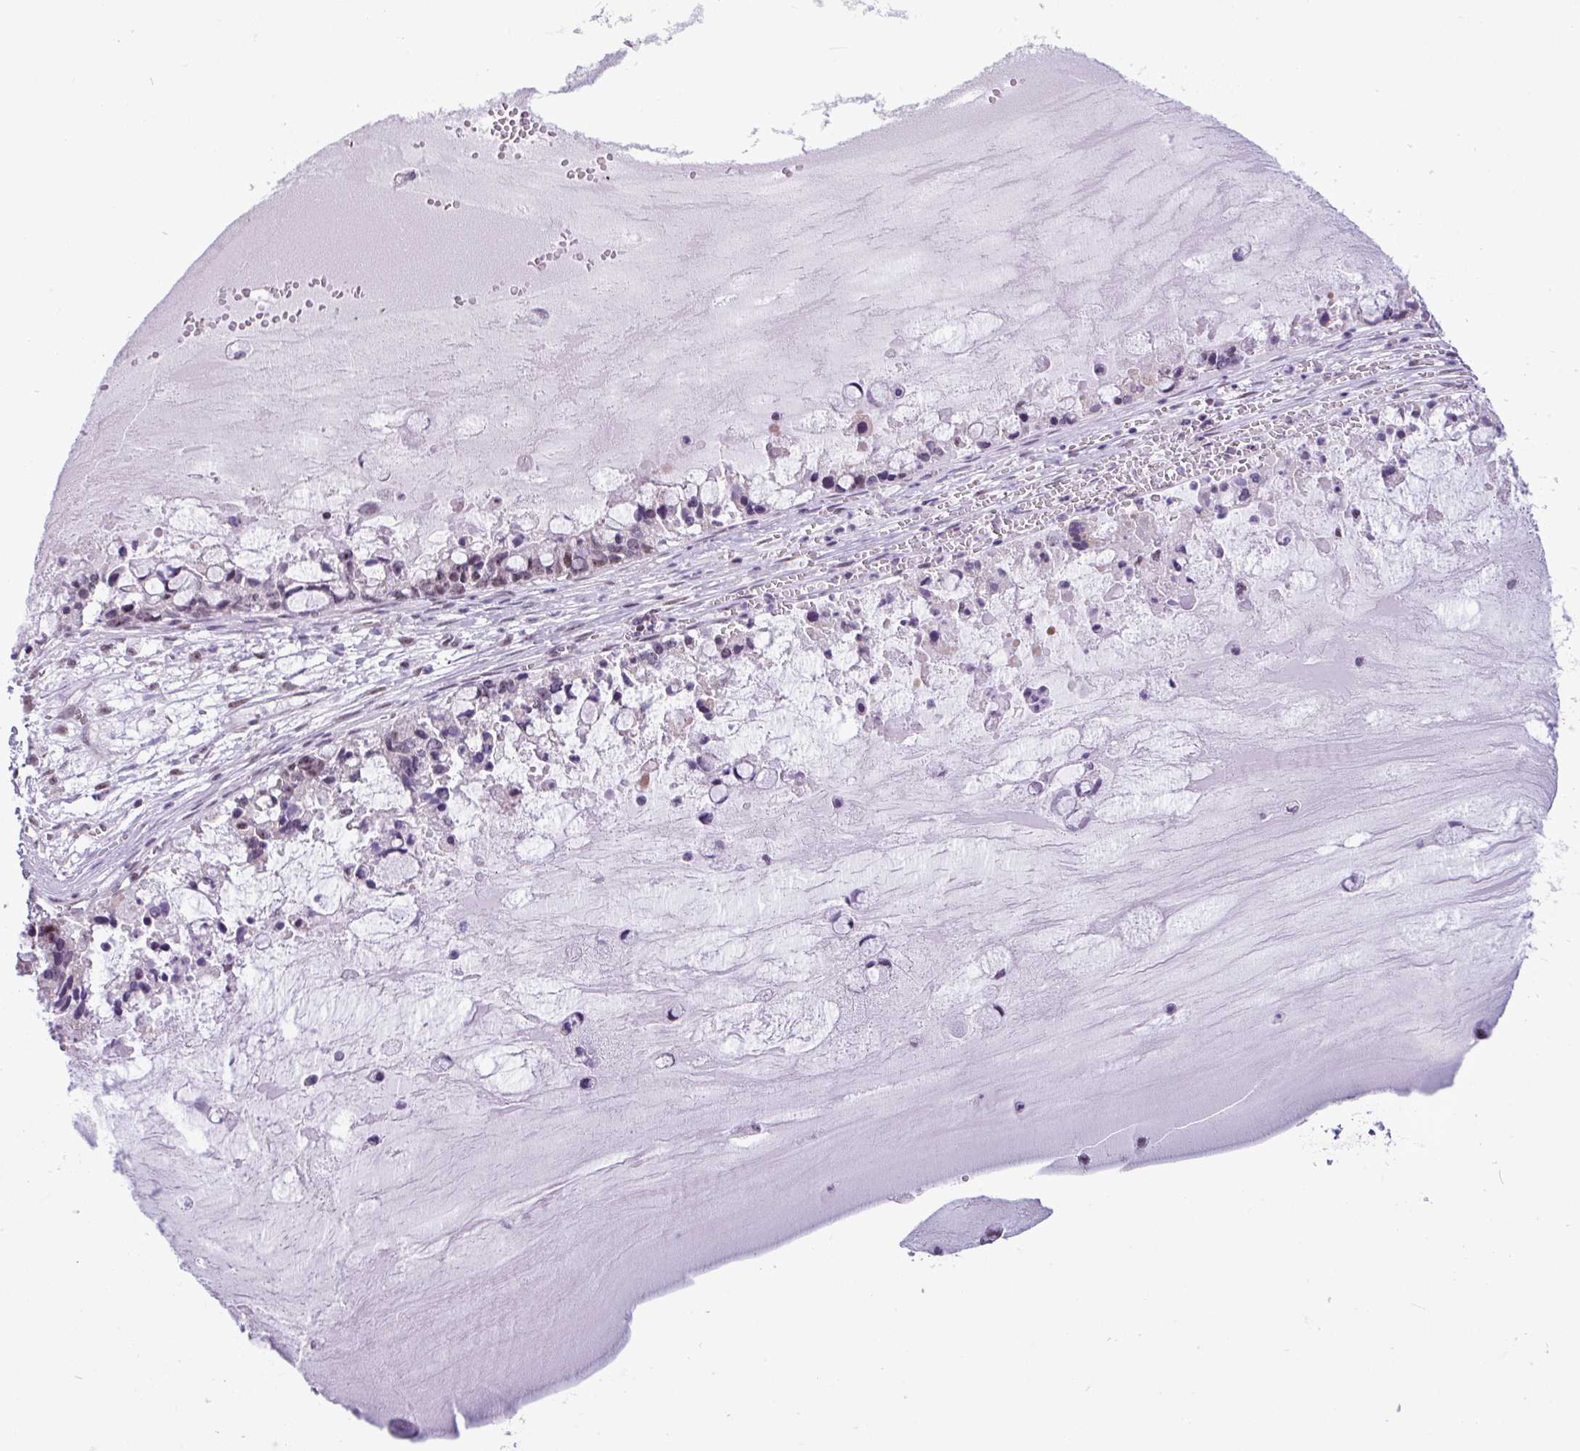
{"staining": {"intensity": "moderate", "quantity": ">75%", "location": "nuclear"}, "tissue": "ovarian cancer", "cell_type": "Tumor cells", "image_type": "cancer", "snomed": [{"axis": "morphology", "description": "Cystadenocarcinoma, mucinous, NOS"}, {"axis": "topography", "description": "Ovary"}], "caption": "Immunohistochemistry image of ovarian mucinous cystadenocarcinoma stained for a protein (brown), which displays medium levels of moderate nuclear positivity in about >75% of tumor cells.", "gene": "UTP18", "patient": {"sex": "female", "age": 63}}